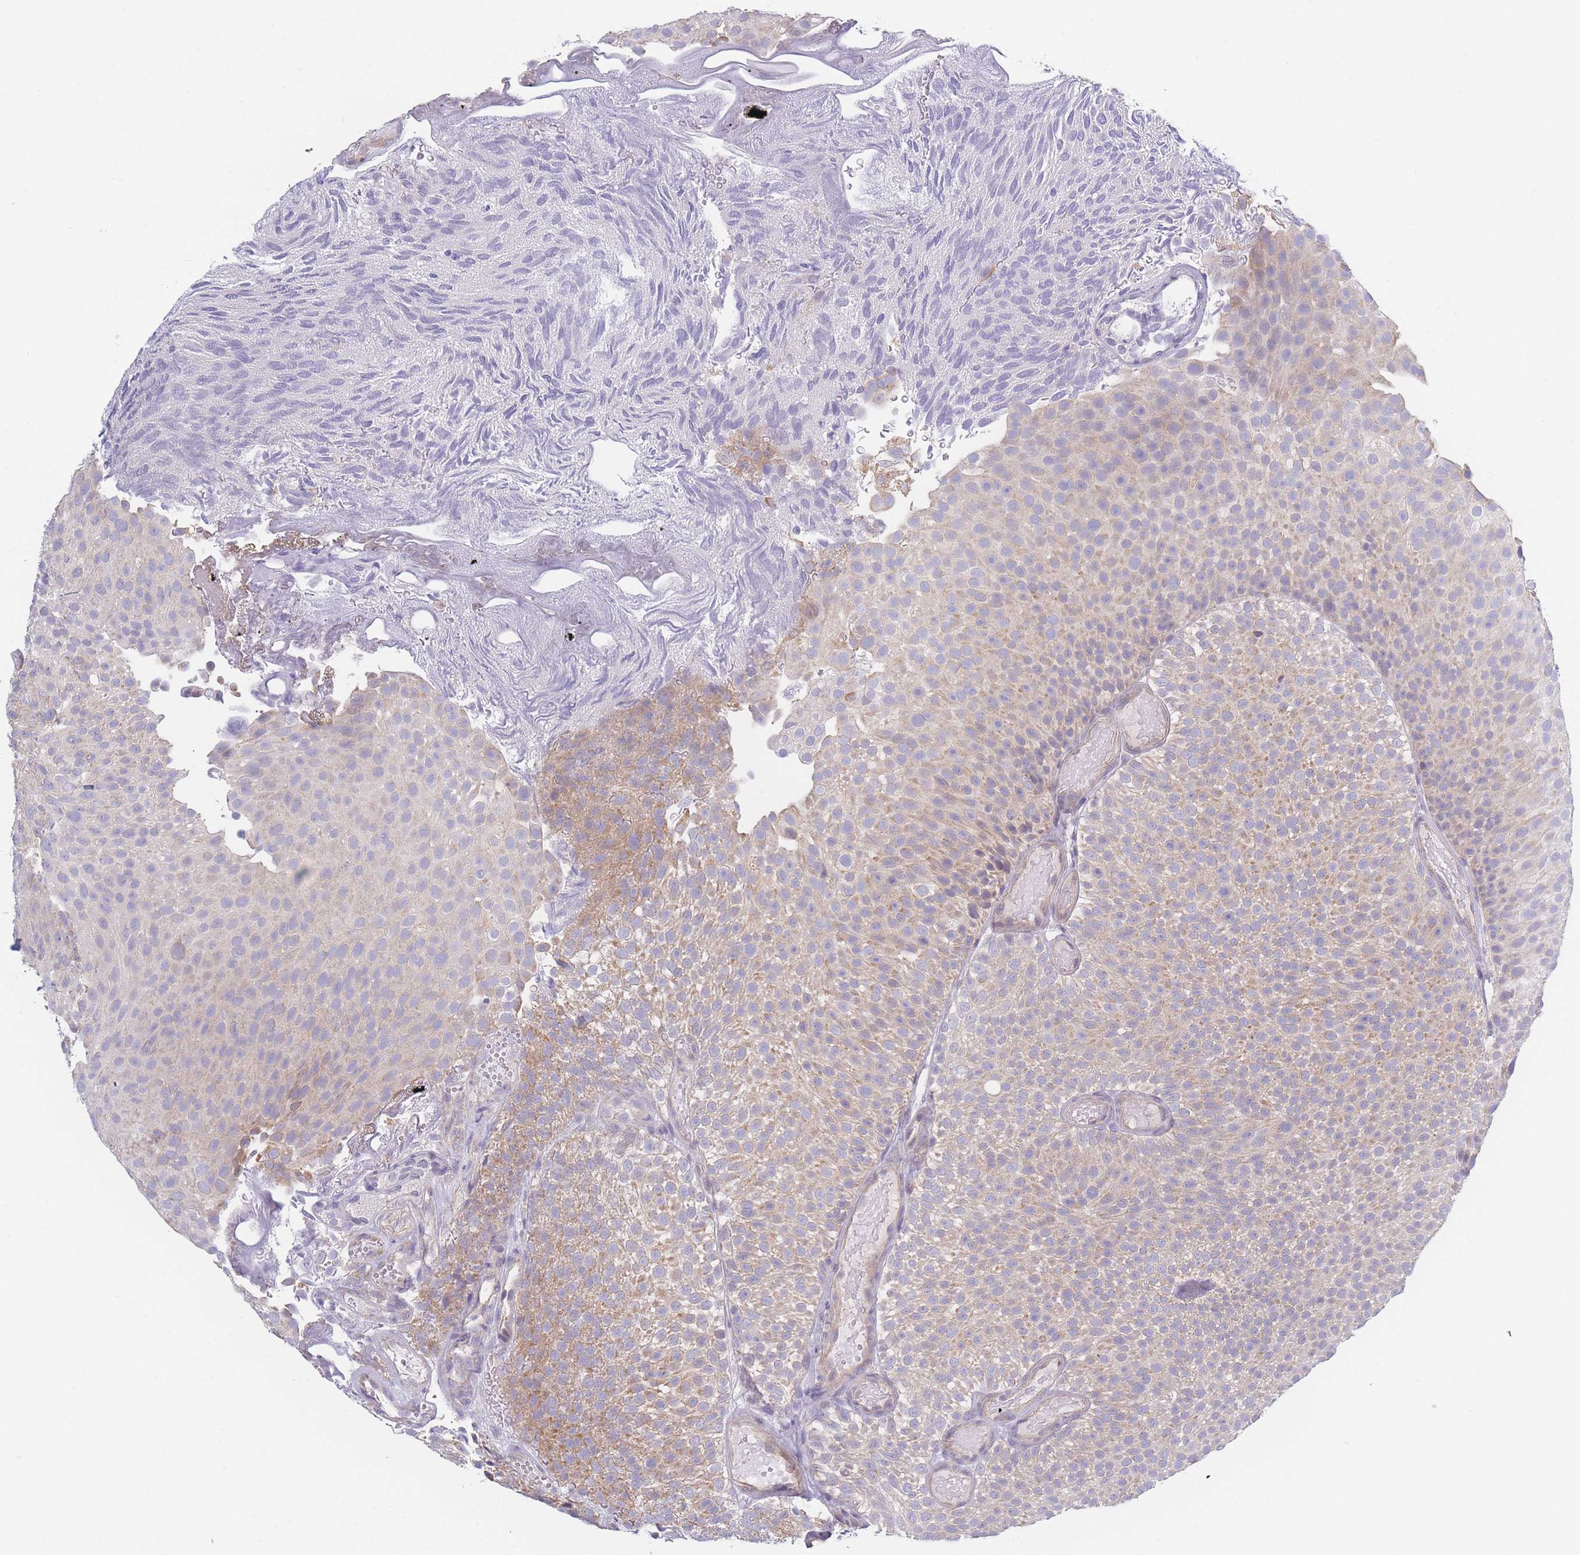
{"staining": {"intensity": "weak", "quantity": "25%-75%", "location": "cytoplasmic/membranous"}, "tissue": "urothelial cancer", "cell_type": "Tumor cells", "image_type": "cancer", "snomed": [{"axis": "morphology", "description": "Urothelial carcinoma, Low grade"}, {"axis": "topography", "description": "Urinary bladder"}], "caption": "A histopathology image of human low-grade urothelial carcinoma stained for a protein exhibits weak cytoplasmic/membranous brown staining in tumor cells. (DAB (3,3'-diaminobenzidine) = brown stain, brightfield microscopy at high magnification).", "gene": "FAM227B", "patient": {"sex": "male", "age": 78}}